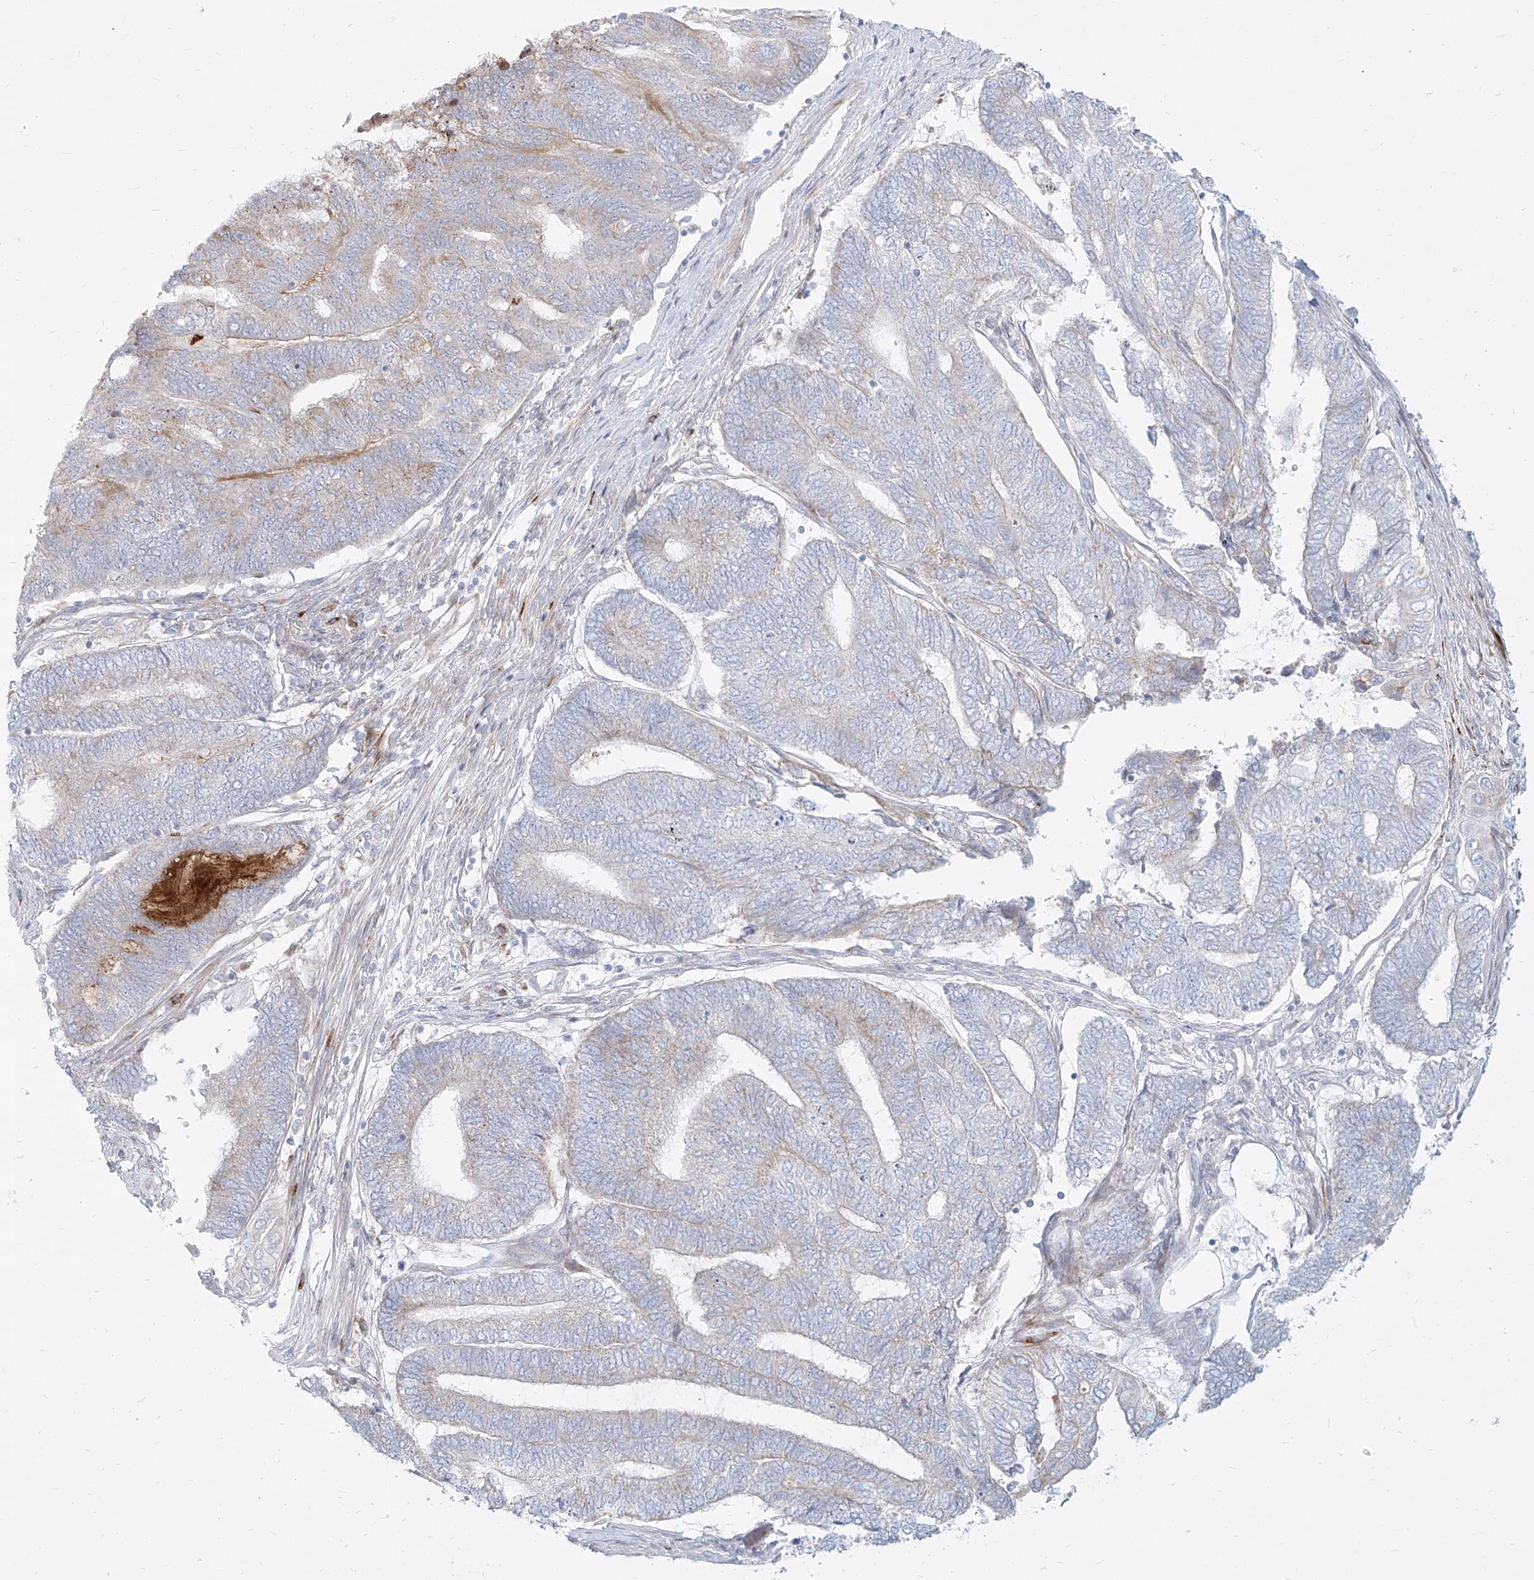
{"staining": {"intensity": "weak", "quantity": "<25%", "location": "cytoplasmic/membranous"}, "tissue": "endometrial cancer", "cell_type": "Tumor cells", "image_type": "cancer", "snomed": [{"axis": "morphology", "description": "Adenocarcinoma, NOS"}, {"axis": "topography", "description": "Uterus"}, {"axis": "topography", "description": "Endometrium"}], "caption": "Tumor cells show no significant staining in endometrial cancer.", "gene": "MTX2", "patient": {"sex": "female", "age": 70}}